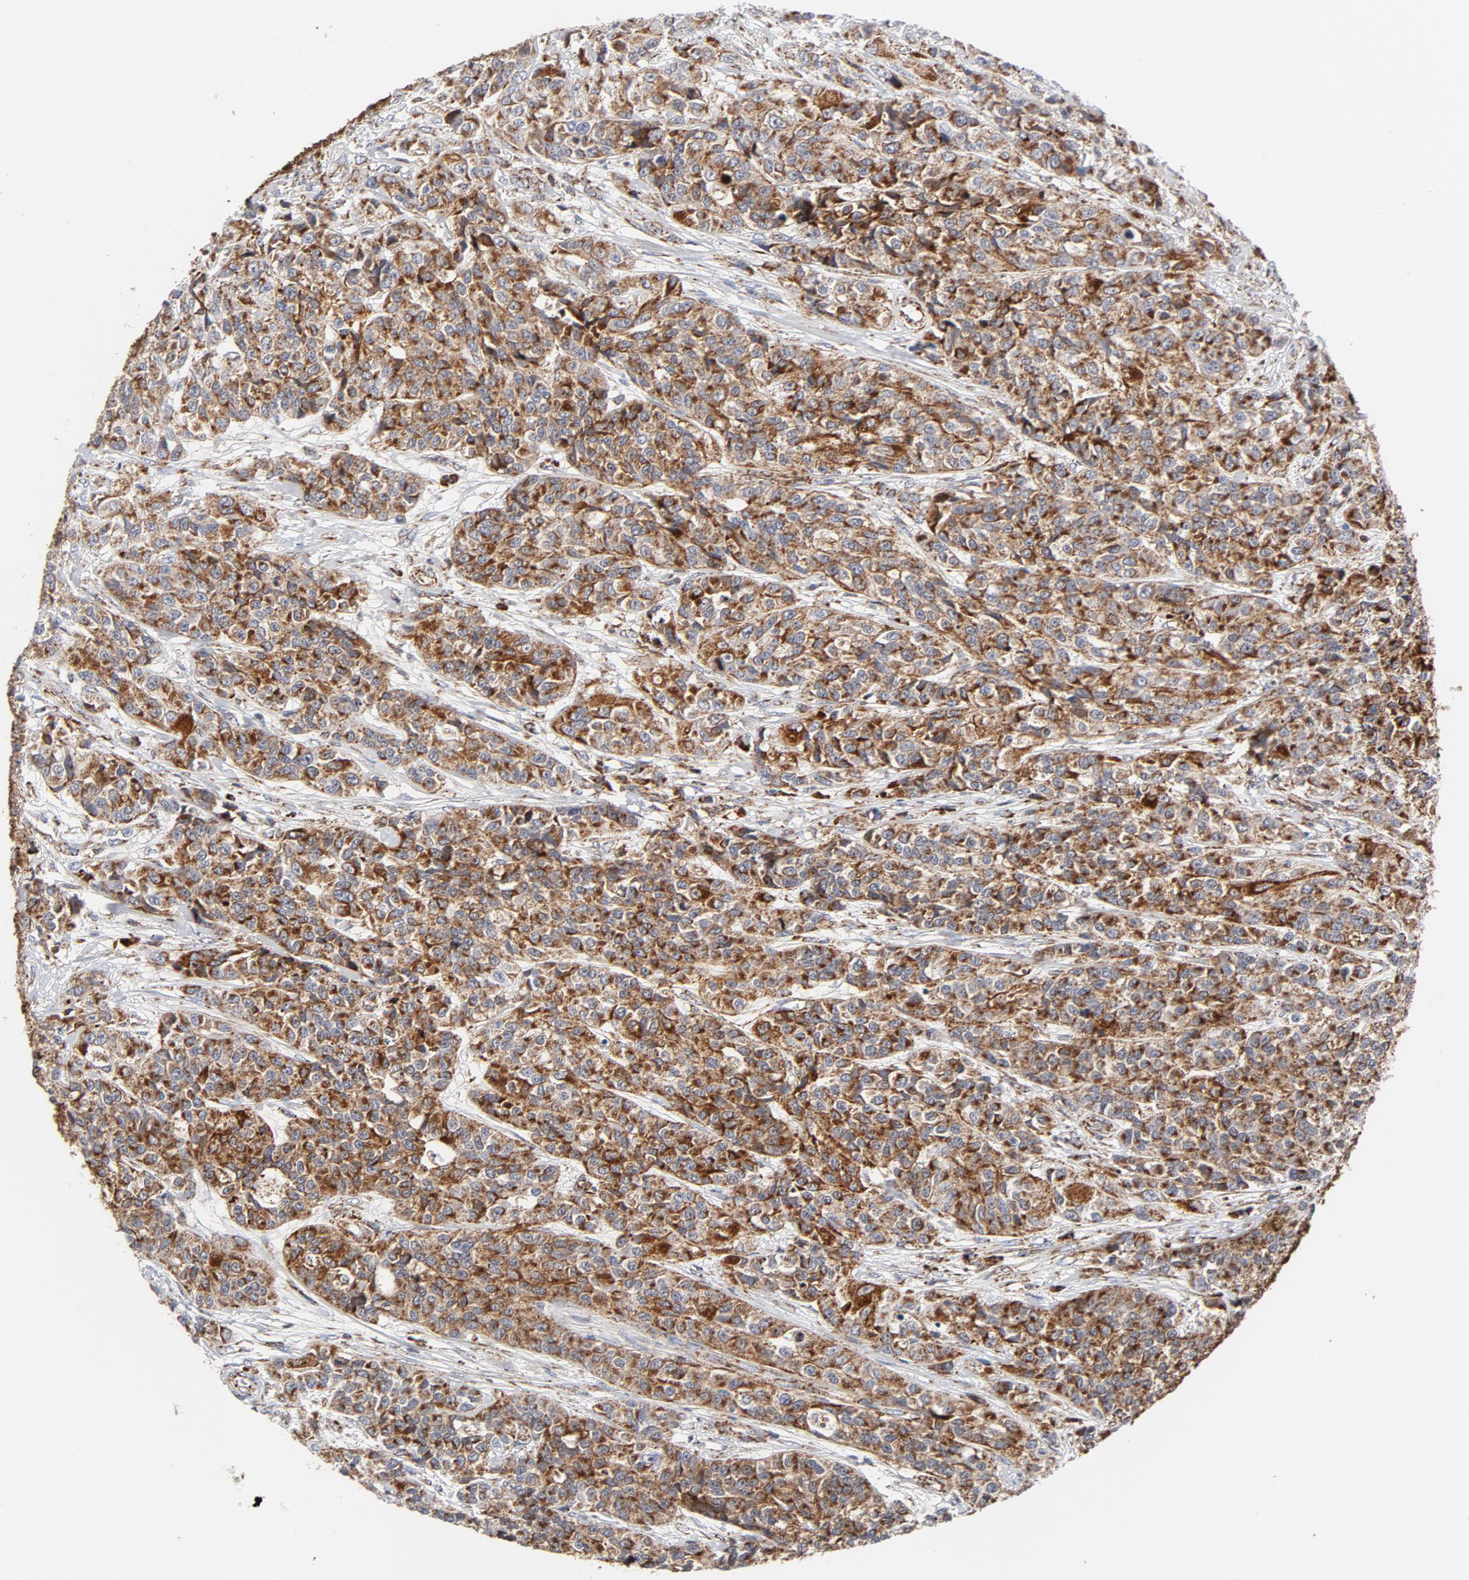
{"staining": {"intensity": "strong", "quantity": ">75%", "location": "cytoplasmic/membranous"}, "tissue": "urothelial cancer", "cell_type": "Tumor cells", "image_type": "cancer", "snomed": [{"axis": "morphology", "description": "Urothelial carcinoma, High grade"}, {"axis": "topography", "description": "Urinary bladder"}], "caption": "Urothelial cancer stained with a brown dye reveals strong cytoplasmic/membranous positive positivity in about >75% of tumor cells.", "gene": "CYCS", "patient": {"sex": "female", "age": 81}}